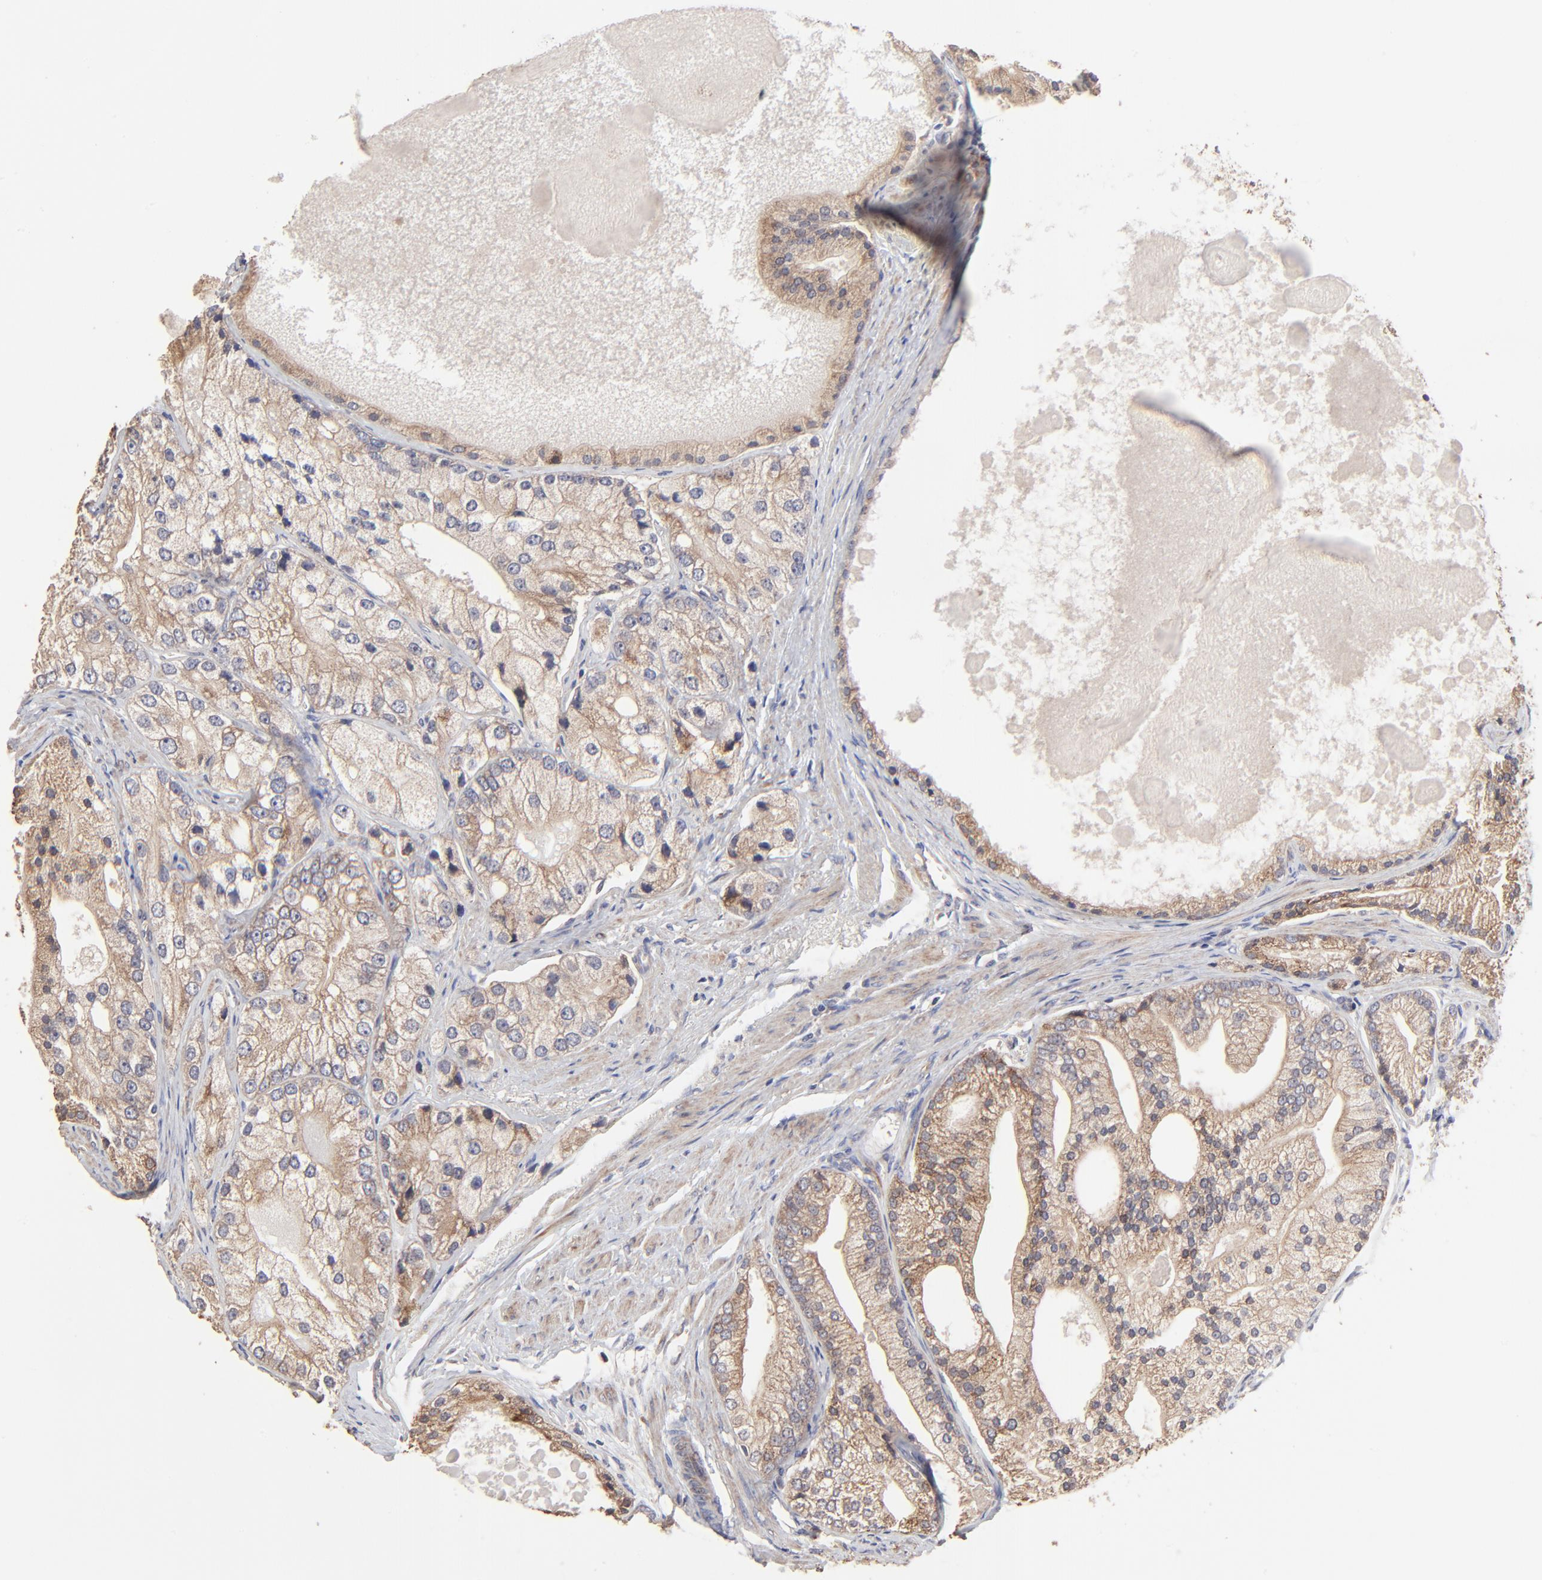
{"staining": {"intensity": "moderate", "quantity": ">75%", "location": "cytoplasmic/membranous"}, "tissue": "prostate cancer", "cell_type": "Tumor cells", "image_type": "cancer", "snomed": [{"axis": "morphology", "description": "Adenocarcinoma, Low grade"}, {"axis": "topography", "description": "Prostate"}], "caption": "This photomicrograph demonstrates immunohistochemistry (IHC) staining of prostate cancer (low-grade adenocarcinoma), with medium moderate cytoplasmic/membranous expression in approximately >75% of tumor cells.", "gene": "ELP2", "patient": {"sex": "male", "age": 69}}